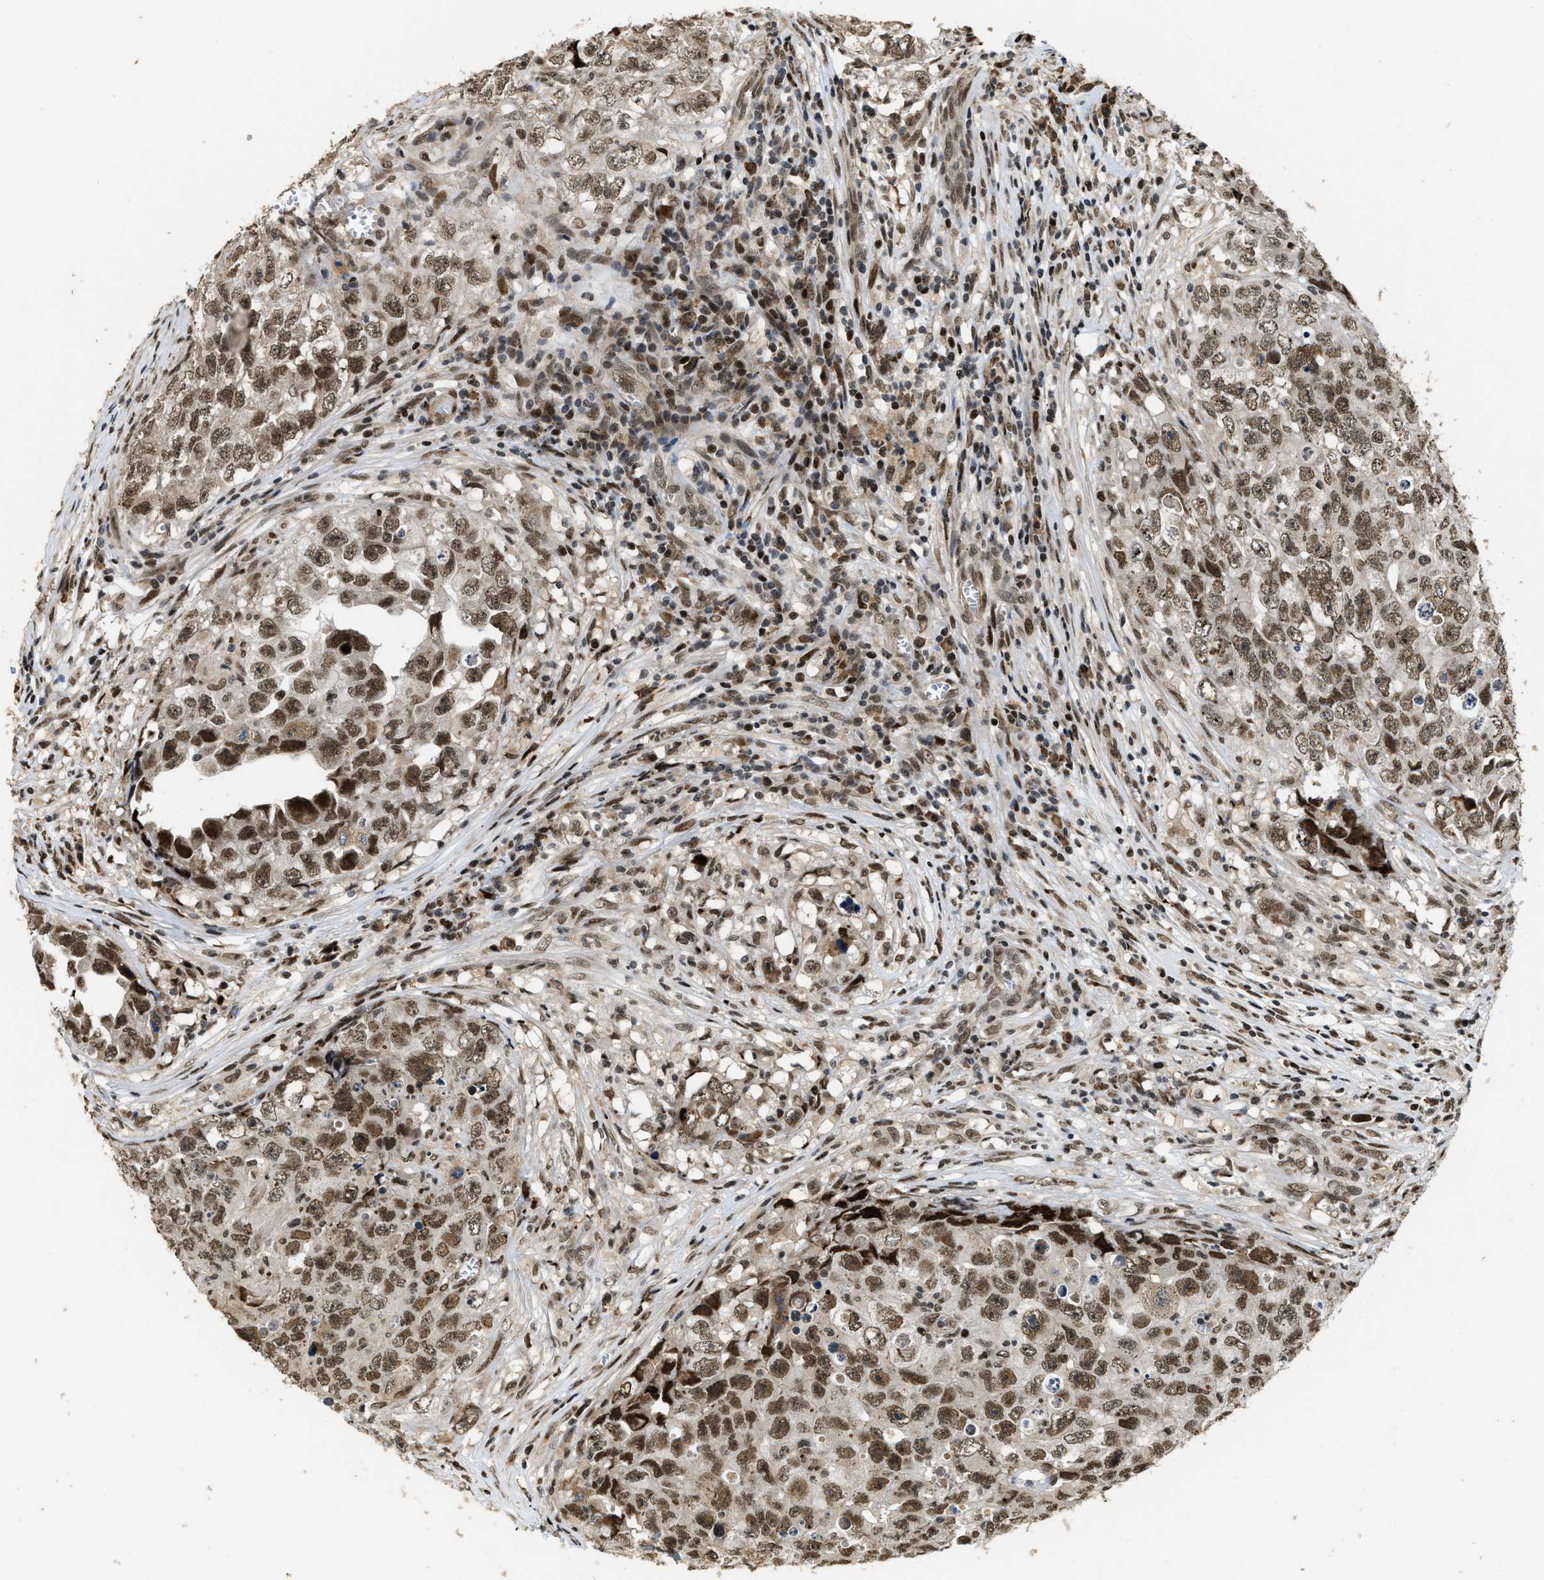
{"staining": {"intensity": "moderate", "quantity": ">75%", "location": "nuclear"}, "tissue": "testis cancer", "cell_type": "Tumor cells", "image_type": "cancer", "snomed": [{"axis": "morphology", "description": "Seminoma, NOS"}, {"axis": "morphology", "description": "Carcinoma, Embryonal, NOS"}, {"axis": "topography", "description": "Testis"}], "caption": "Protein expression analysis of human testis cancer reveals moderate nuclear staining in approximately >75% of tumor cells.", "gene": "SERTAD2", "patient": {"sex": "male", "age": 43}}